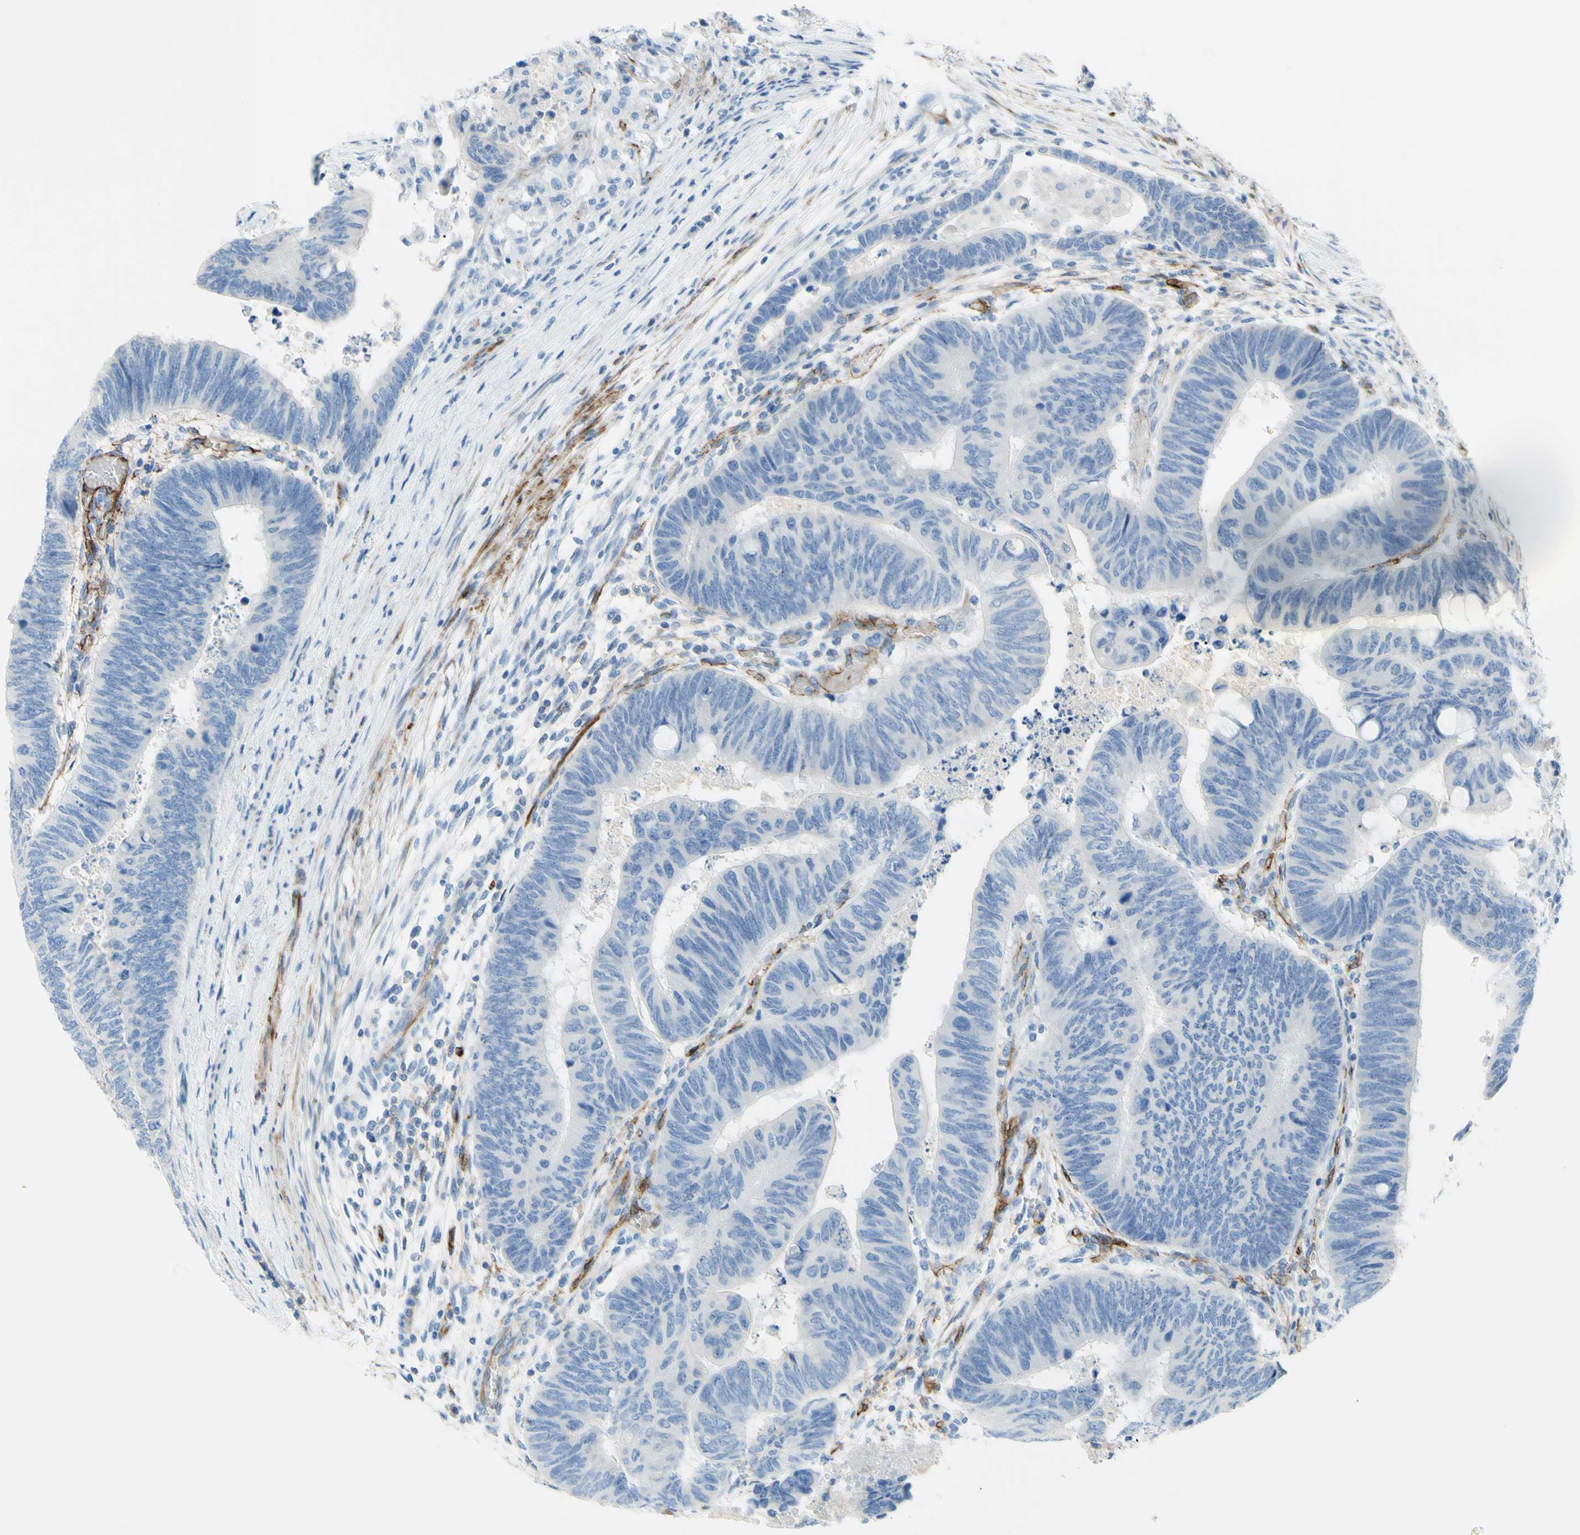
{"staining": {"intensity": "negative", "quantity": "none", "location": "none"}, "tissue": "colorectal cancer", "cell_type": "Tumor cells", "image_type": "cancer", "snomed": [{"axis": "morphology", "description": "Normal tissue, NOS"}, {"axis": "morphology", "description": "Adenocarcinoma, NOS"}, {"axis": "topography", "description": "Rectum"}, {"axis": "topography", "description": "Peripheral nerve tissue"}], "caption": "IHC of adenocarcinoma (colorectal) reveals no staining in tumor cells.", "gene": "PRRG2", "patient": {"sex": "male", "age": 92}}